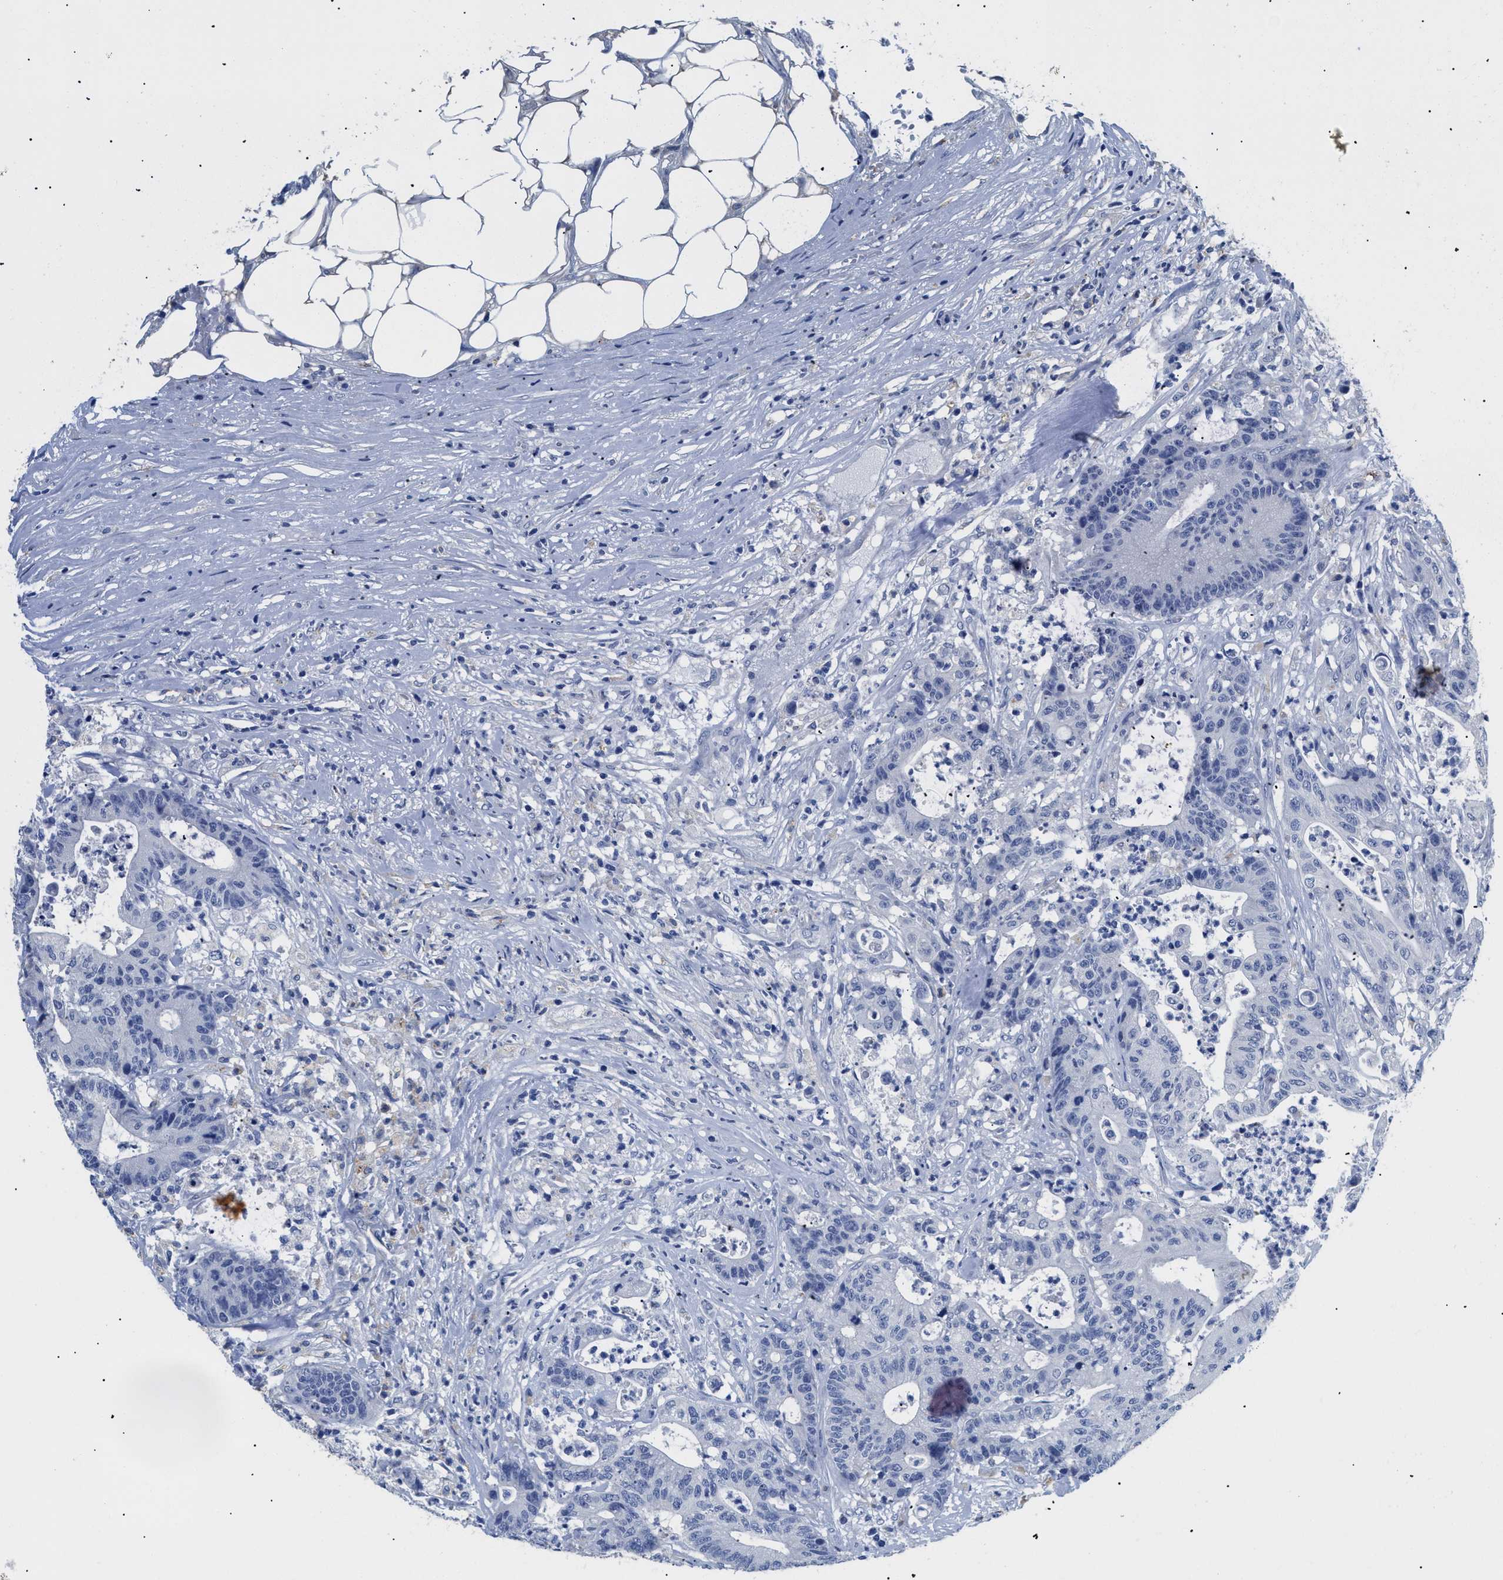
{"staining": {"intensity": "negative", "quantity": "none", "location": "none"}, "tissue": "colorectal cancer", "cell_type": "Tumor cells", "image_type": "cancer", "snomed": [{"axis": "morphology", "description": "Adenocarcinoma, NOS"}, {"axis": "topography", "description": "Colon"}], "caption": "High magnification brightfield microscopy of colorectal adenocarcinoma stained with DAB (3,3'-diaminobenzidine) (brown) and counterstained with hematoxylin (blue): tumor cells show no significant expression.", "gene": "APOBEC2", "patient": {"sex": "female", "age": 84}}